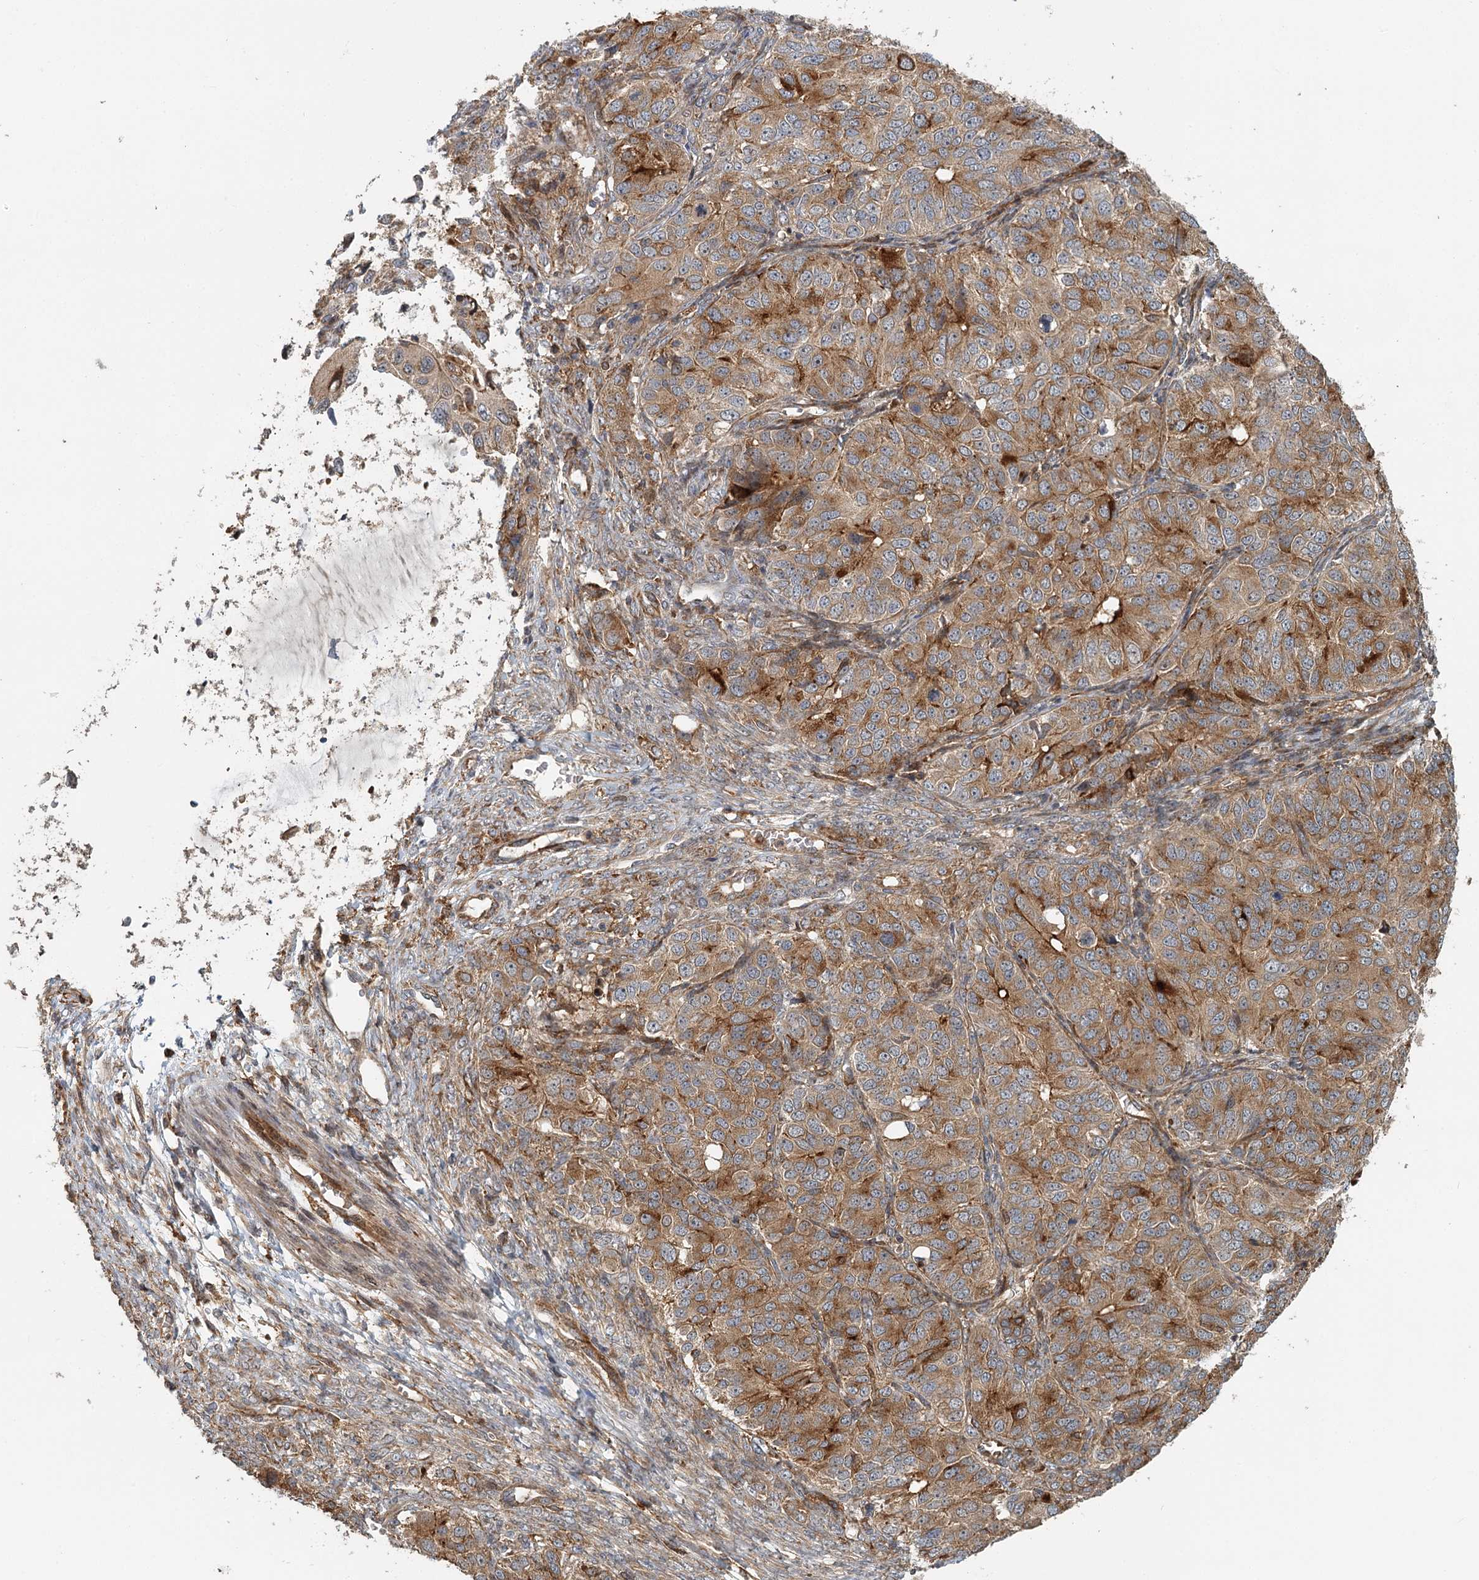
{"staining": {"intensity": "strong", "quantity": "25%-75%", "location": "cytoplasmic/membranous"}, "tissue": "ovarian cancer", "cell_type": "Tumor cells", "image_type": "cancer", "snomed": [{"axis": "morphology", "description": "Carcinoma, endometroid"}, {"axis": "topography", "description": "Ovary"}], "caption": "Ovarian endometroid carcinoma stained for a protein (brown) reveals strong cytoplasmic/membranous positive staining in about 25%-75% of tumor cells.", "gene": "RNF111", "patient": {"sex": "female", "age": 51}}